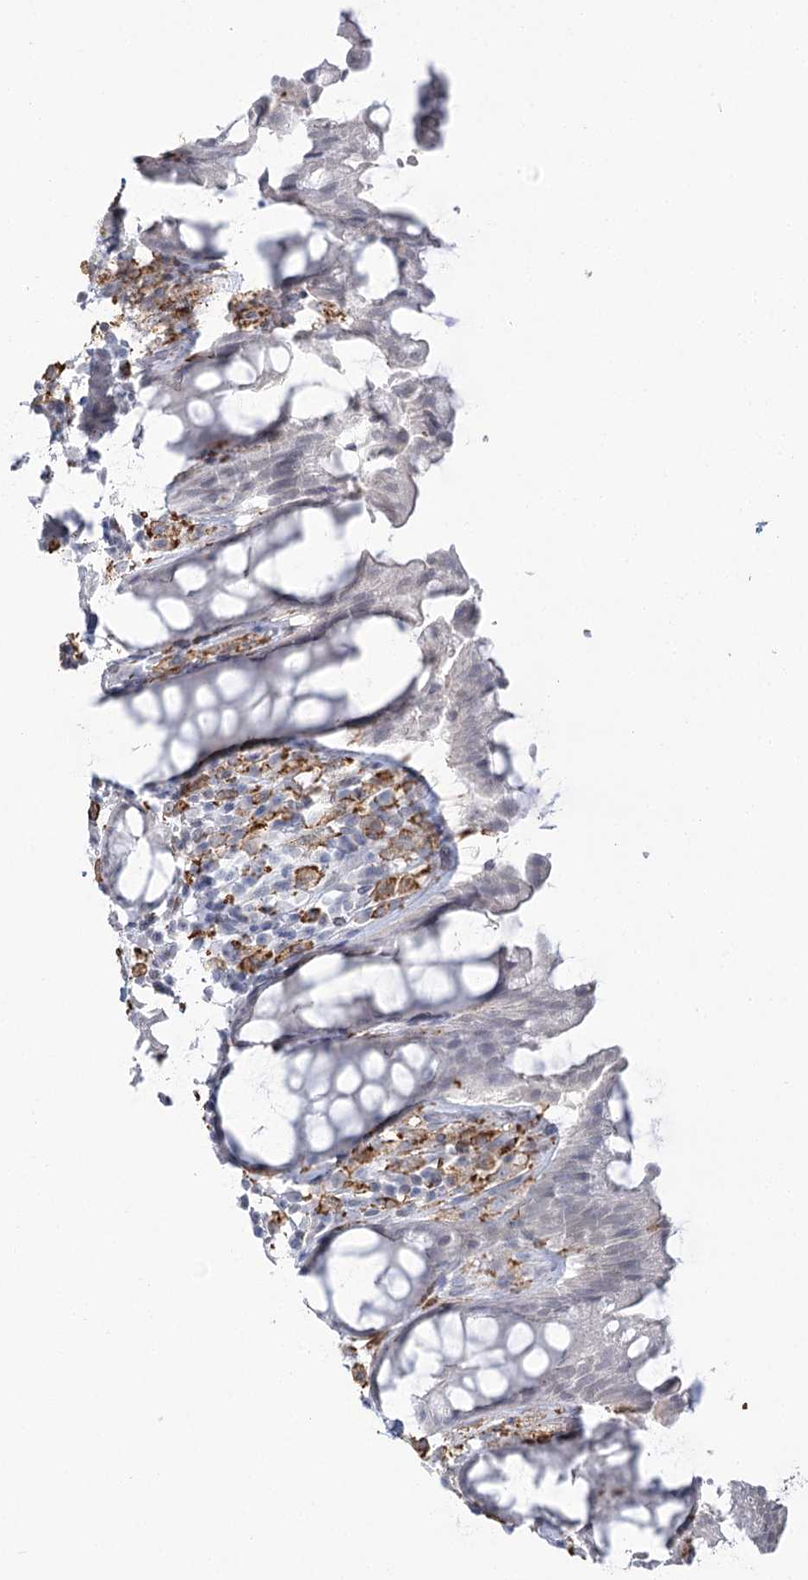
{"staining": {"intensity": "negative", "quantity": "none", "location": "none"}, "tissue": "rectum", "cell_type": "Glandular cells", "image_type": "normal", "snomed": [{"axis": "morphology", "description": "Normal tissue, NOS"}, {"axis": "topography", "description": "Rectum"}], "caption": "Human rectum stained for a protein using immunohistochemistry (IHC) shows no staining in glandular cells.", "gene": "C11orf1", "patient": {"sex": "male", "age": 64}}